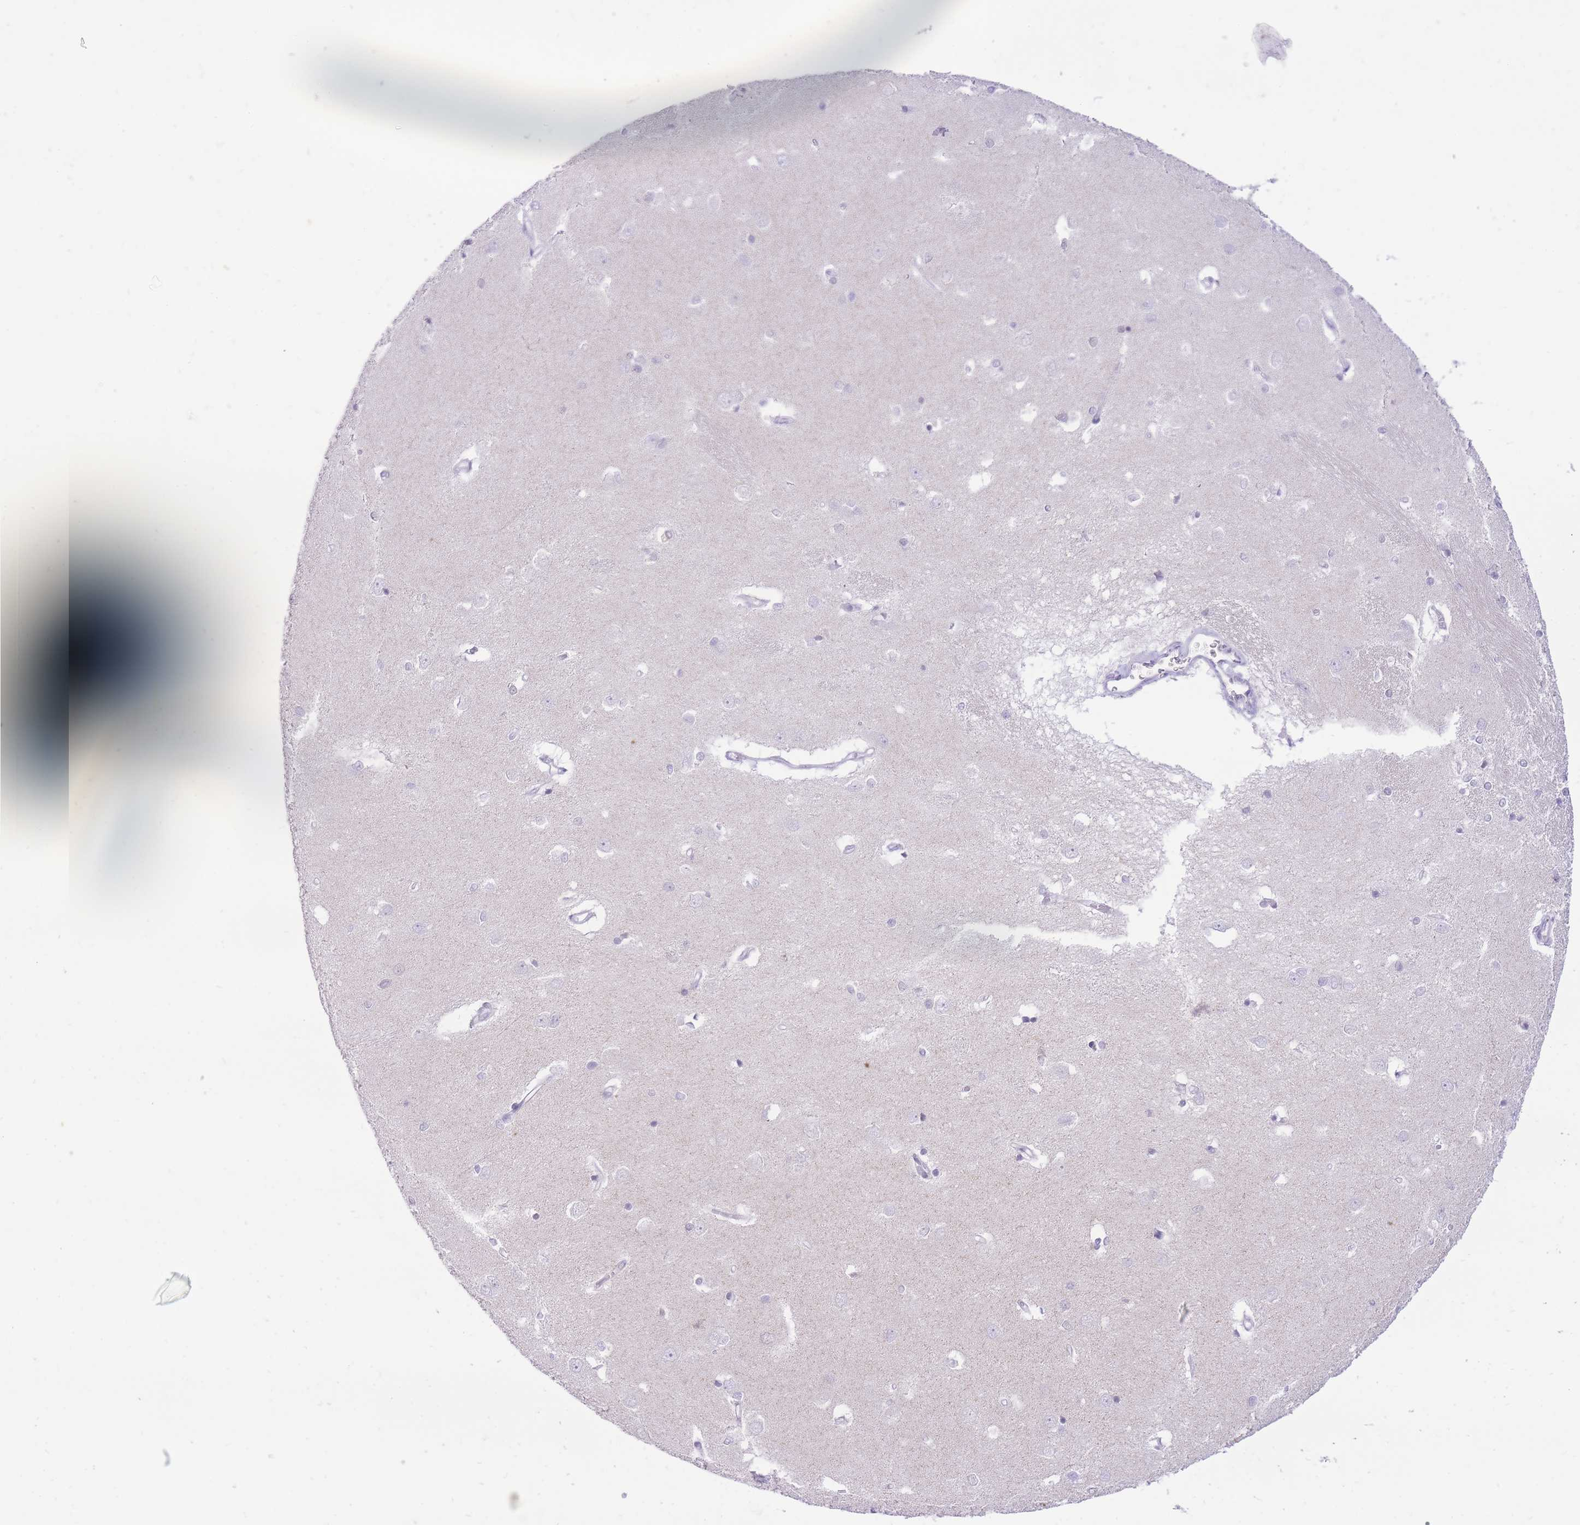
{"staining": {"intensity": "negative", "quantity": "none", "location": "none"}, "tissue": "caudate", "cell_type": "Glial cells", "image_type": "normal", "snomed": [{"axis": "morphology", "description": "Normal tissue, NOS"}, {"axis": "topography", "description": "Lateral ventricle wall"}], "caption": "A high-resolution micrograph shows immunohistochemistry staining of unremarkable caudate, which reveals no significant expression in glial cells.", "gene": "DENND2D", "patient": {"sex": "male", "age": 37}}